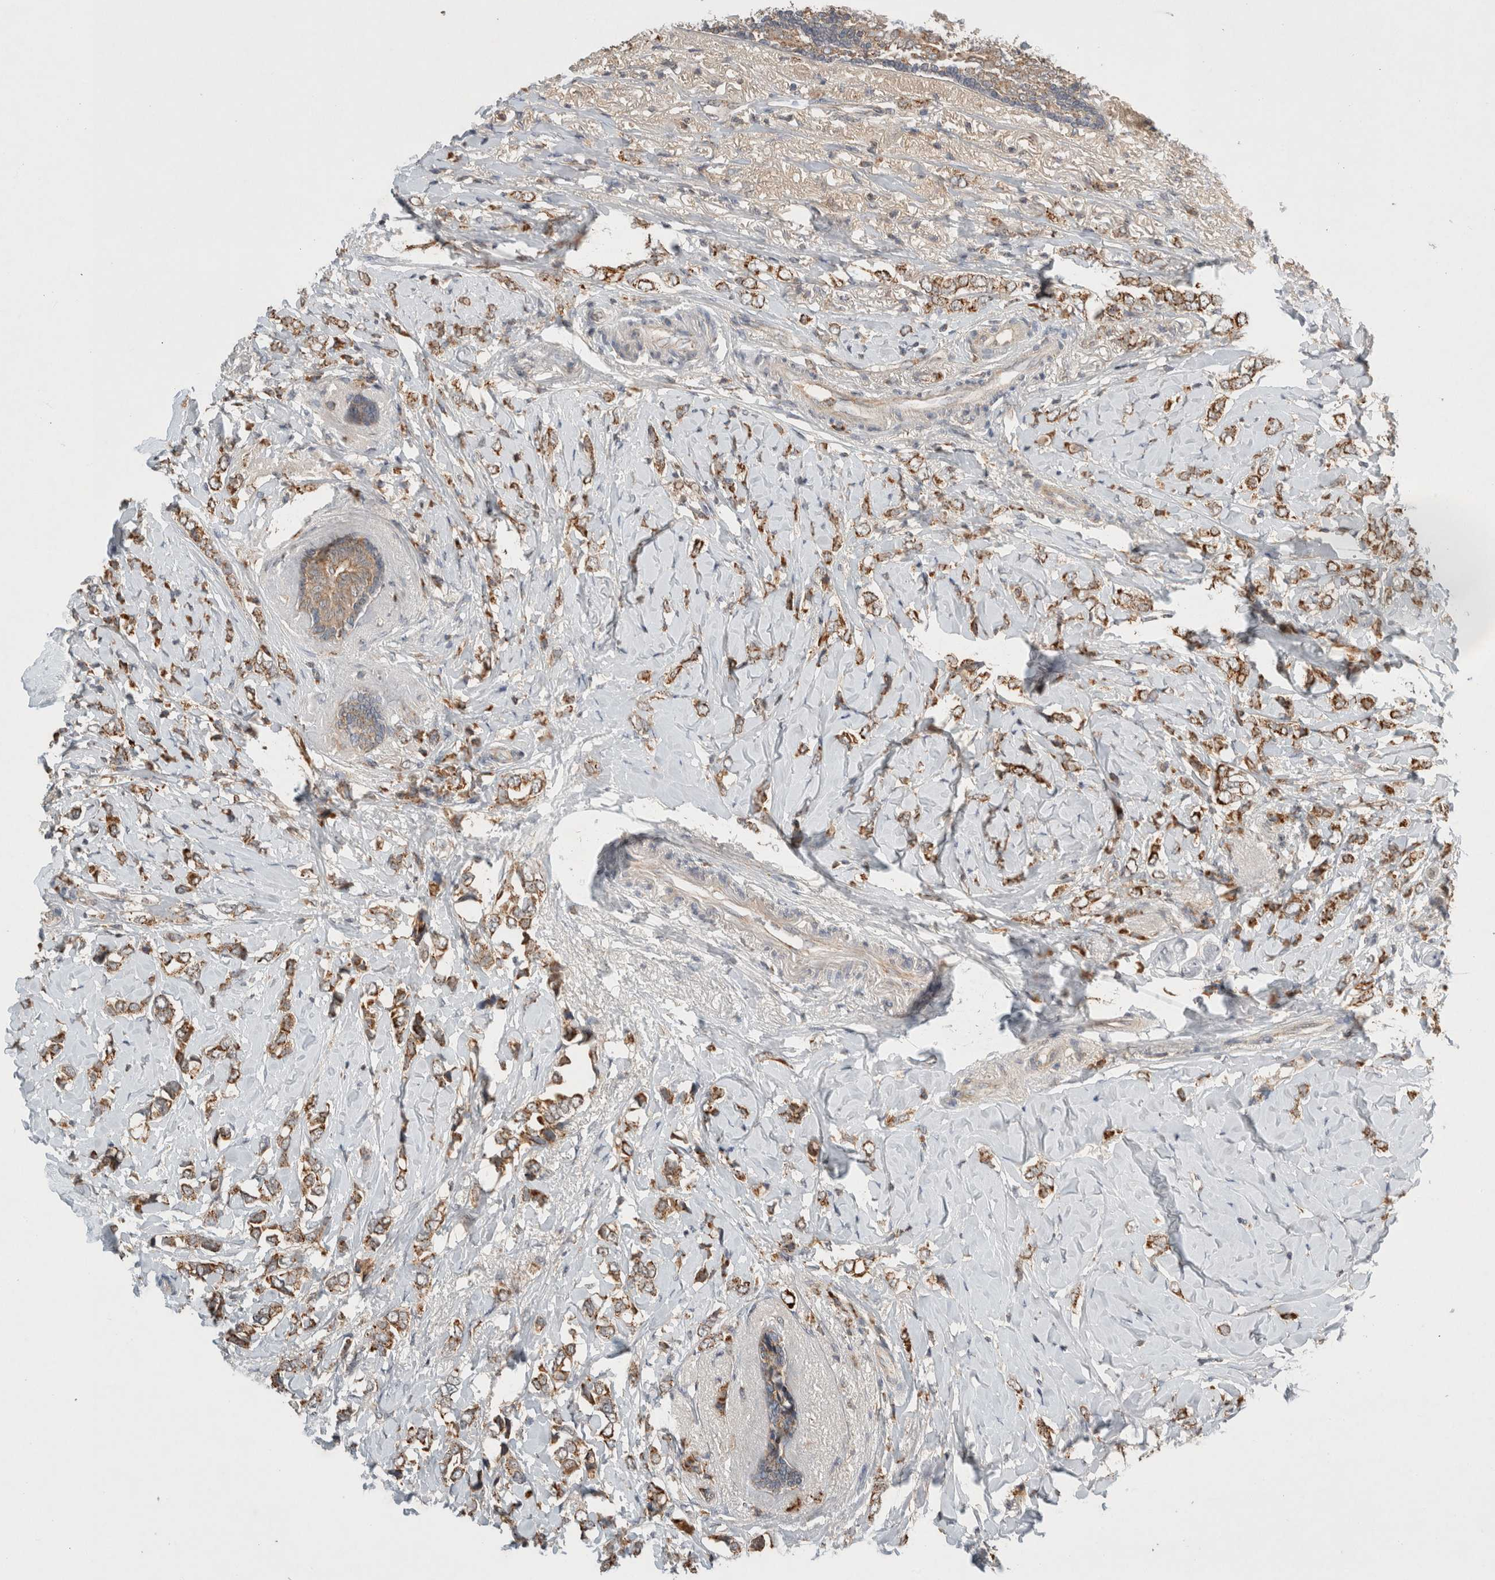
{"staining": {"intensity": "moderate", "quantity": ">75%", "location": "cytoplasmic/membranous"}, "tissue": "breast cancer", "cell_type": "Tumor cells", "image_type": "cancer", "snomed": [{"axis": "morphology", "description": "Normal tissue, NOS"}, {"axis": "morphology", "description": "Lobular carcinoma"}, {"axis": "topography", "description": "Breast"}], "caption": "Immunohistochemical staining of human breast cancer (lobular carcinoma) shows medium levels of moderate cytoplasmic/membranous protein expression in approximately >75% of tumor cells.", "gene": "AMPD1", "patient": {"sex": "female", "age": 47}}